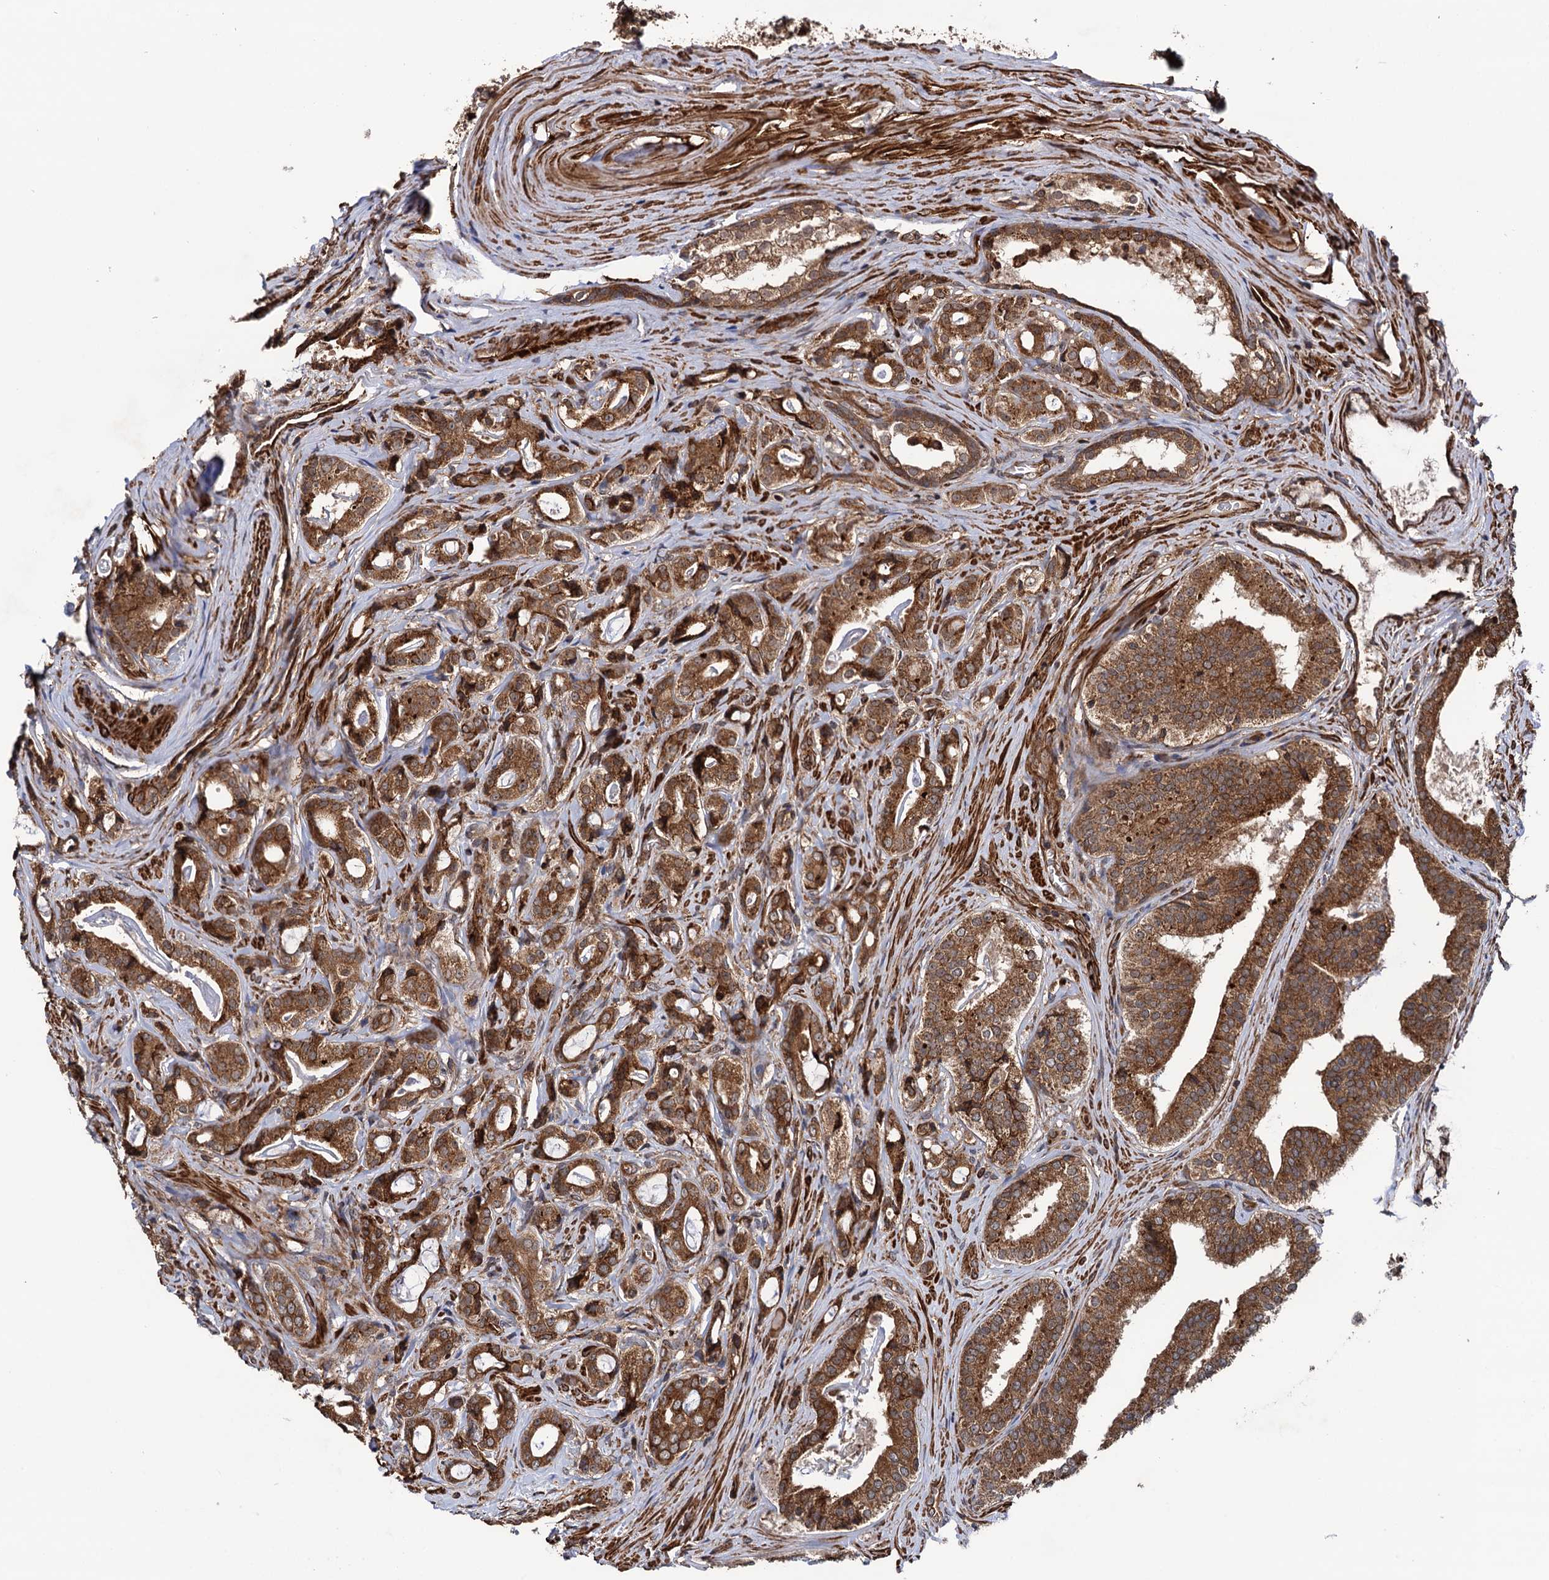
{"staining": {"intensity": "moderate", "quantity": ">75%", "location": "cytoplasmic/membranous"}, "tissue": "prostate cancer", "cell_type": "Tumor cells", "image_type": "cancer", "snomed": [{"axis": "morphology", "description": "Adenocarcinoma, High grade"}, {"axis": "topography", "description": "Prostate"}], "caption": "A medium amount of moderate cytoplasmic/membranous expression is present in approximately >75% of tumor cells in prostate cancer tissue.", "gene": "ATP8B4", "patient": {"sex": "male", "age": 63}}